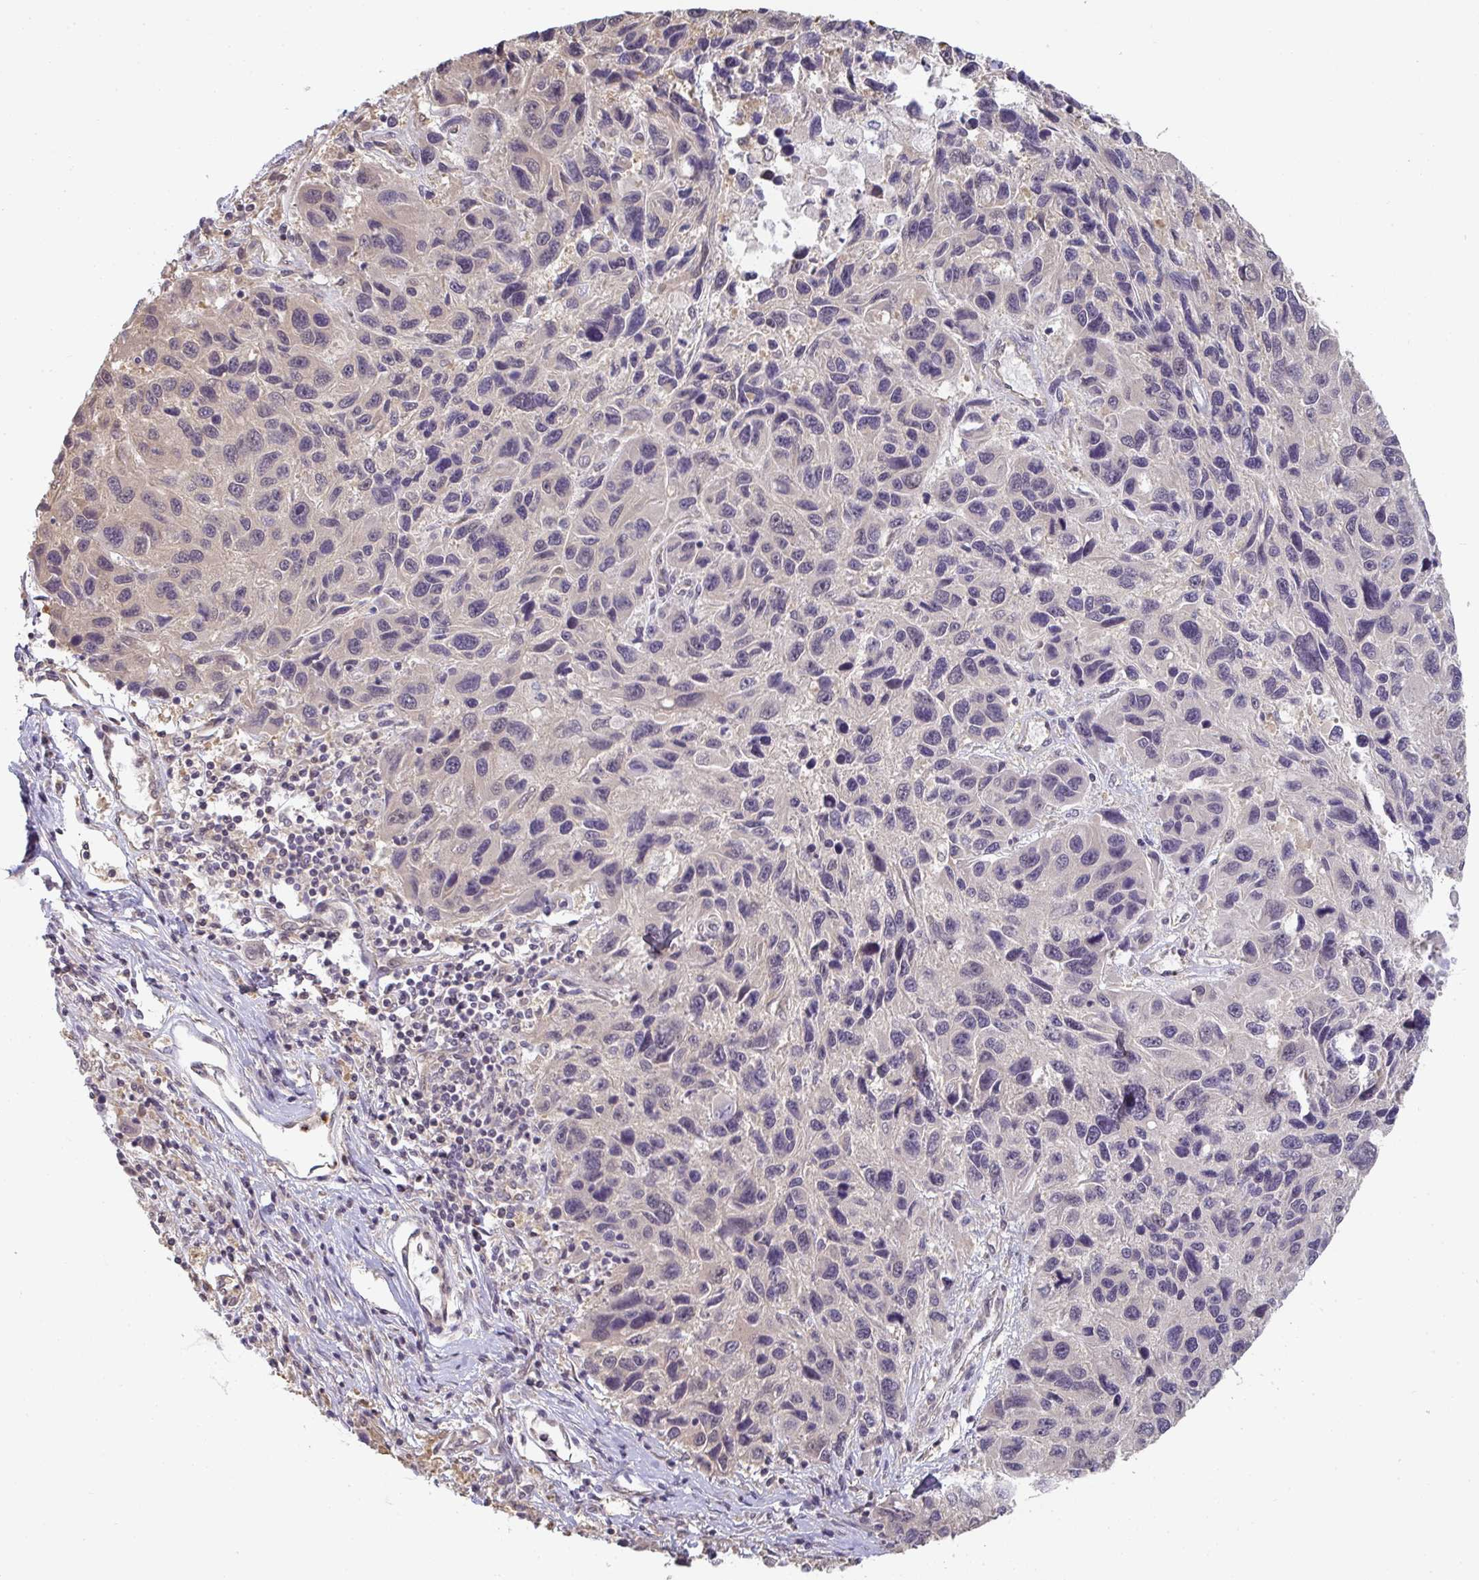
{"staining": {"intensity": "negative", "quantity": "none", "location": "none"}, "tissue": "melanoma", "cell_type": "Tumor cells", "image_type": "cancer", "snomed": [{"axis": "morphology", "description": "Malignant melanoma, NOS"}, {"axis": "topography", "description": "Skin"}], "caption": "IHC image of neoplastic tissue: human malignant melanoma stained with DAB reveals no significant protein staining in tumor cells.", "gene": "GSDMB", "patient": {"sex": "male", "age": 53}}